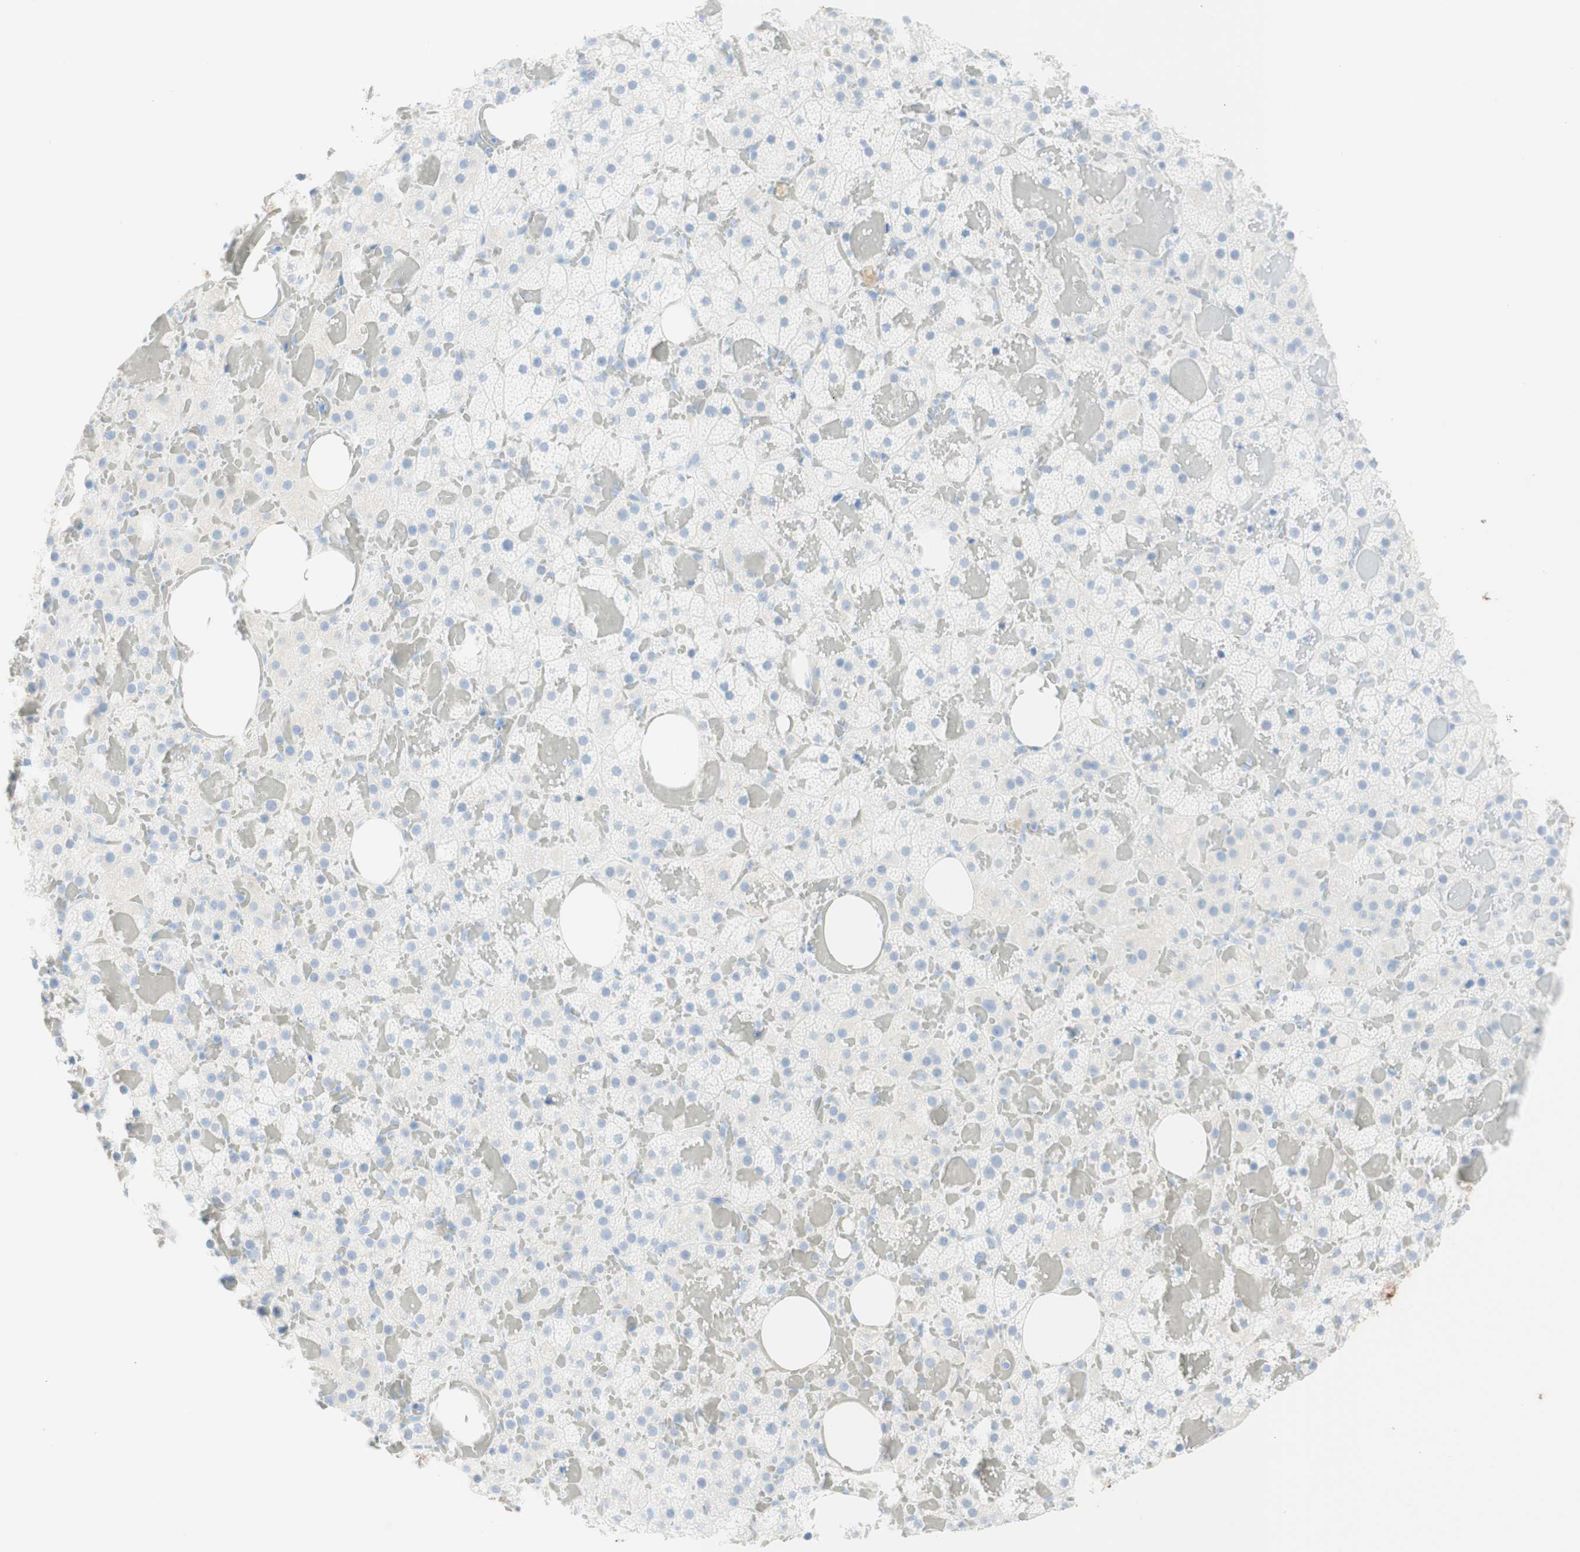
{"staining": {"intensity": "negative", "quantity": "none", "location": "none"}, "tissue": "adrenal gland", "cell_type": "Glandular cells", "image_type": "normal", "snomed": [{"axis": "morphology", "description": "Normal tissue, NOS"}, {"axis": "topography", "description": "Adrenal gland"}], "caption": "A high-resolution image shows IHC staining of benign adrenal gland, which displays no significant staining in glandular cells.", "gene": "TPO", "patient": {"sex": "female", "age": 59}}